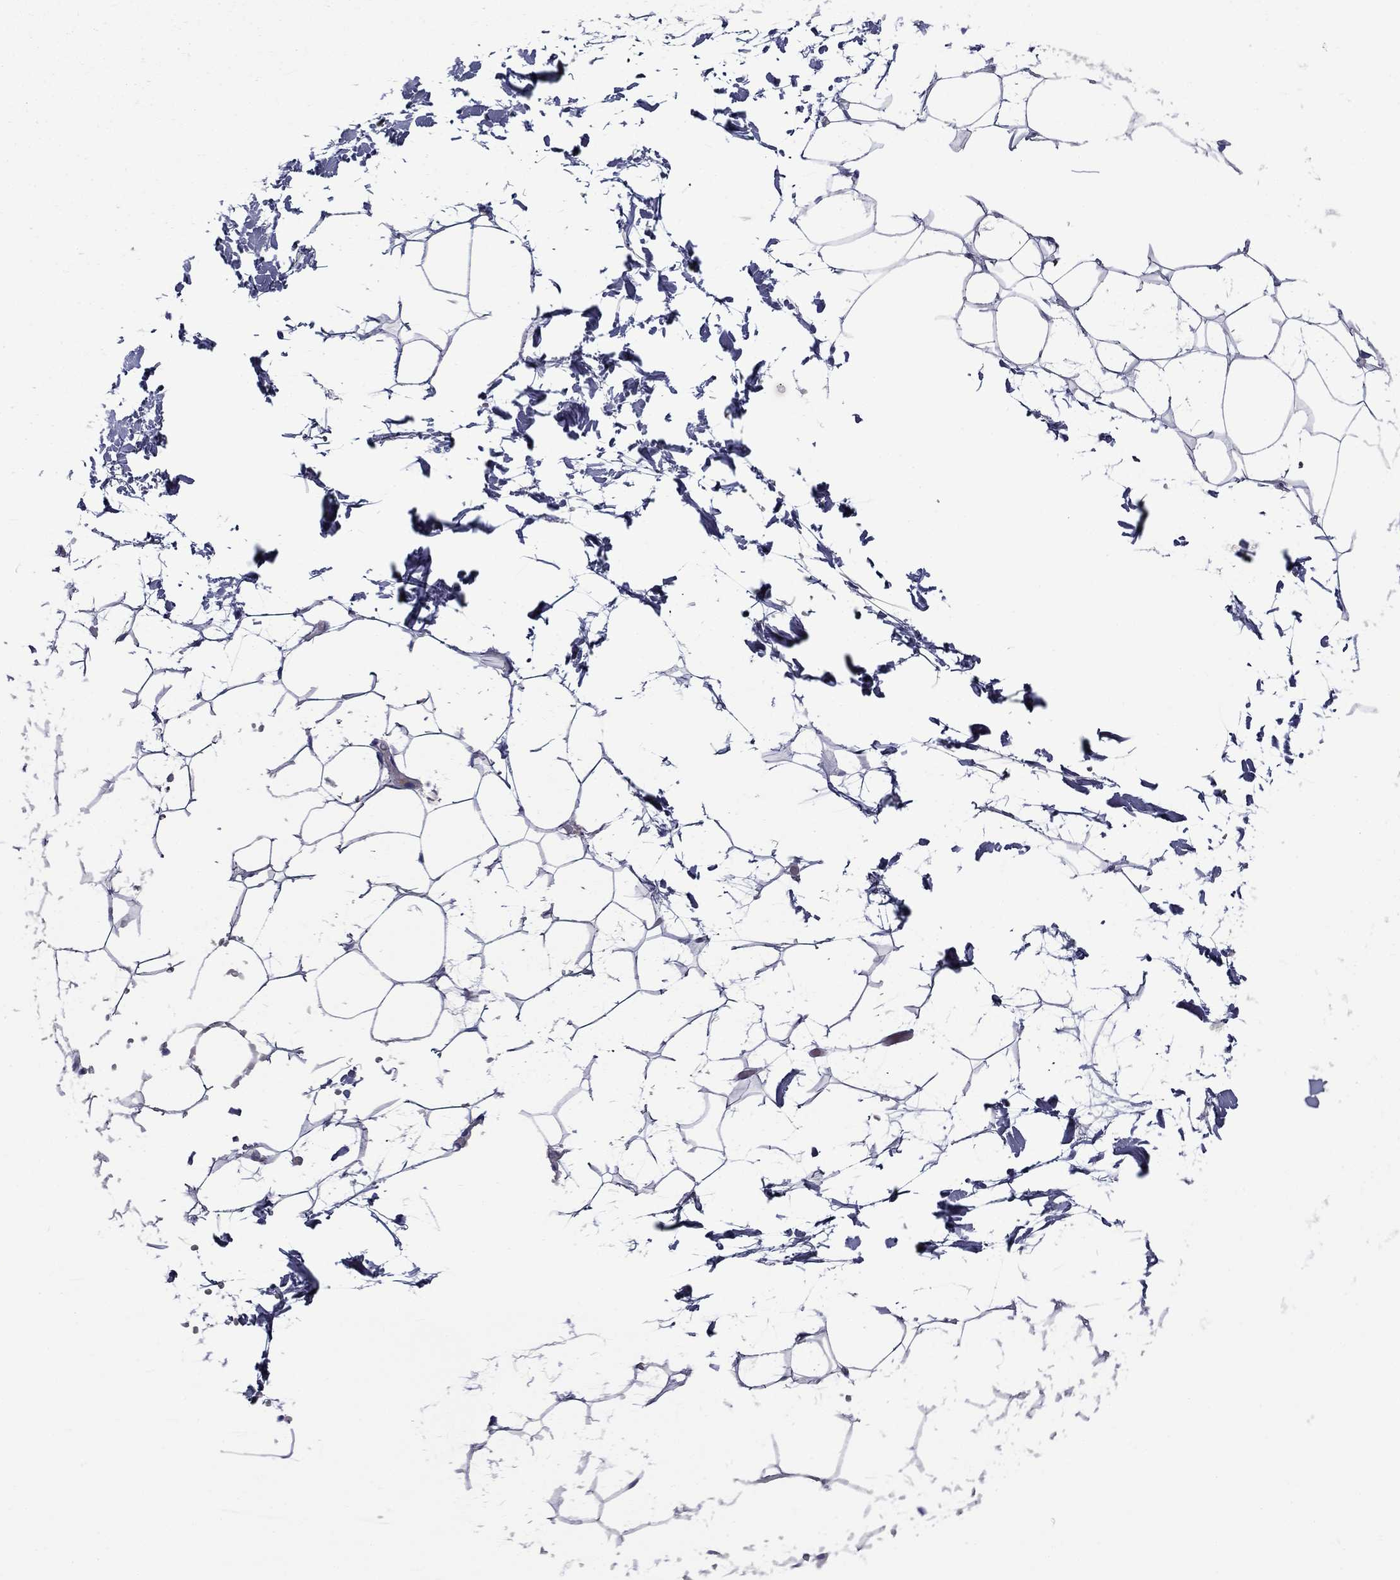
{"staining": {"intensity": "negative", "quantity": "none", "location": "none"}, "tissue": "adipose tissue", "cell_type": "Adipocytes", "image_type": "normal", "snomed": [{"axis": "morphology", "description": "Normal tissue, NOS"}, {"axis": "topography", "description": "Skin"}, {"axis": "topography", "description": "Peripheral nerve tissue"}], "caption": "Immunohistochemistry (IHC) photomicrograph of unremarkable adipose tissue: adipose tissue stained with DAB (3,3'-diaminobenzidine) shows no significant protein staining in adipocytes. (DAB (3,3'-diaminobenzidine) immunohistochemistry (IHC), high magnification).", "gene": "CNDP1", "patient": {"sex": "female", "age": 56}}